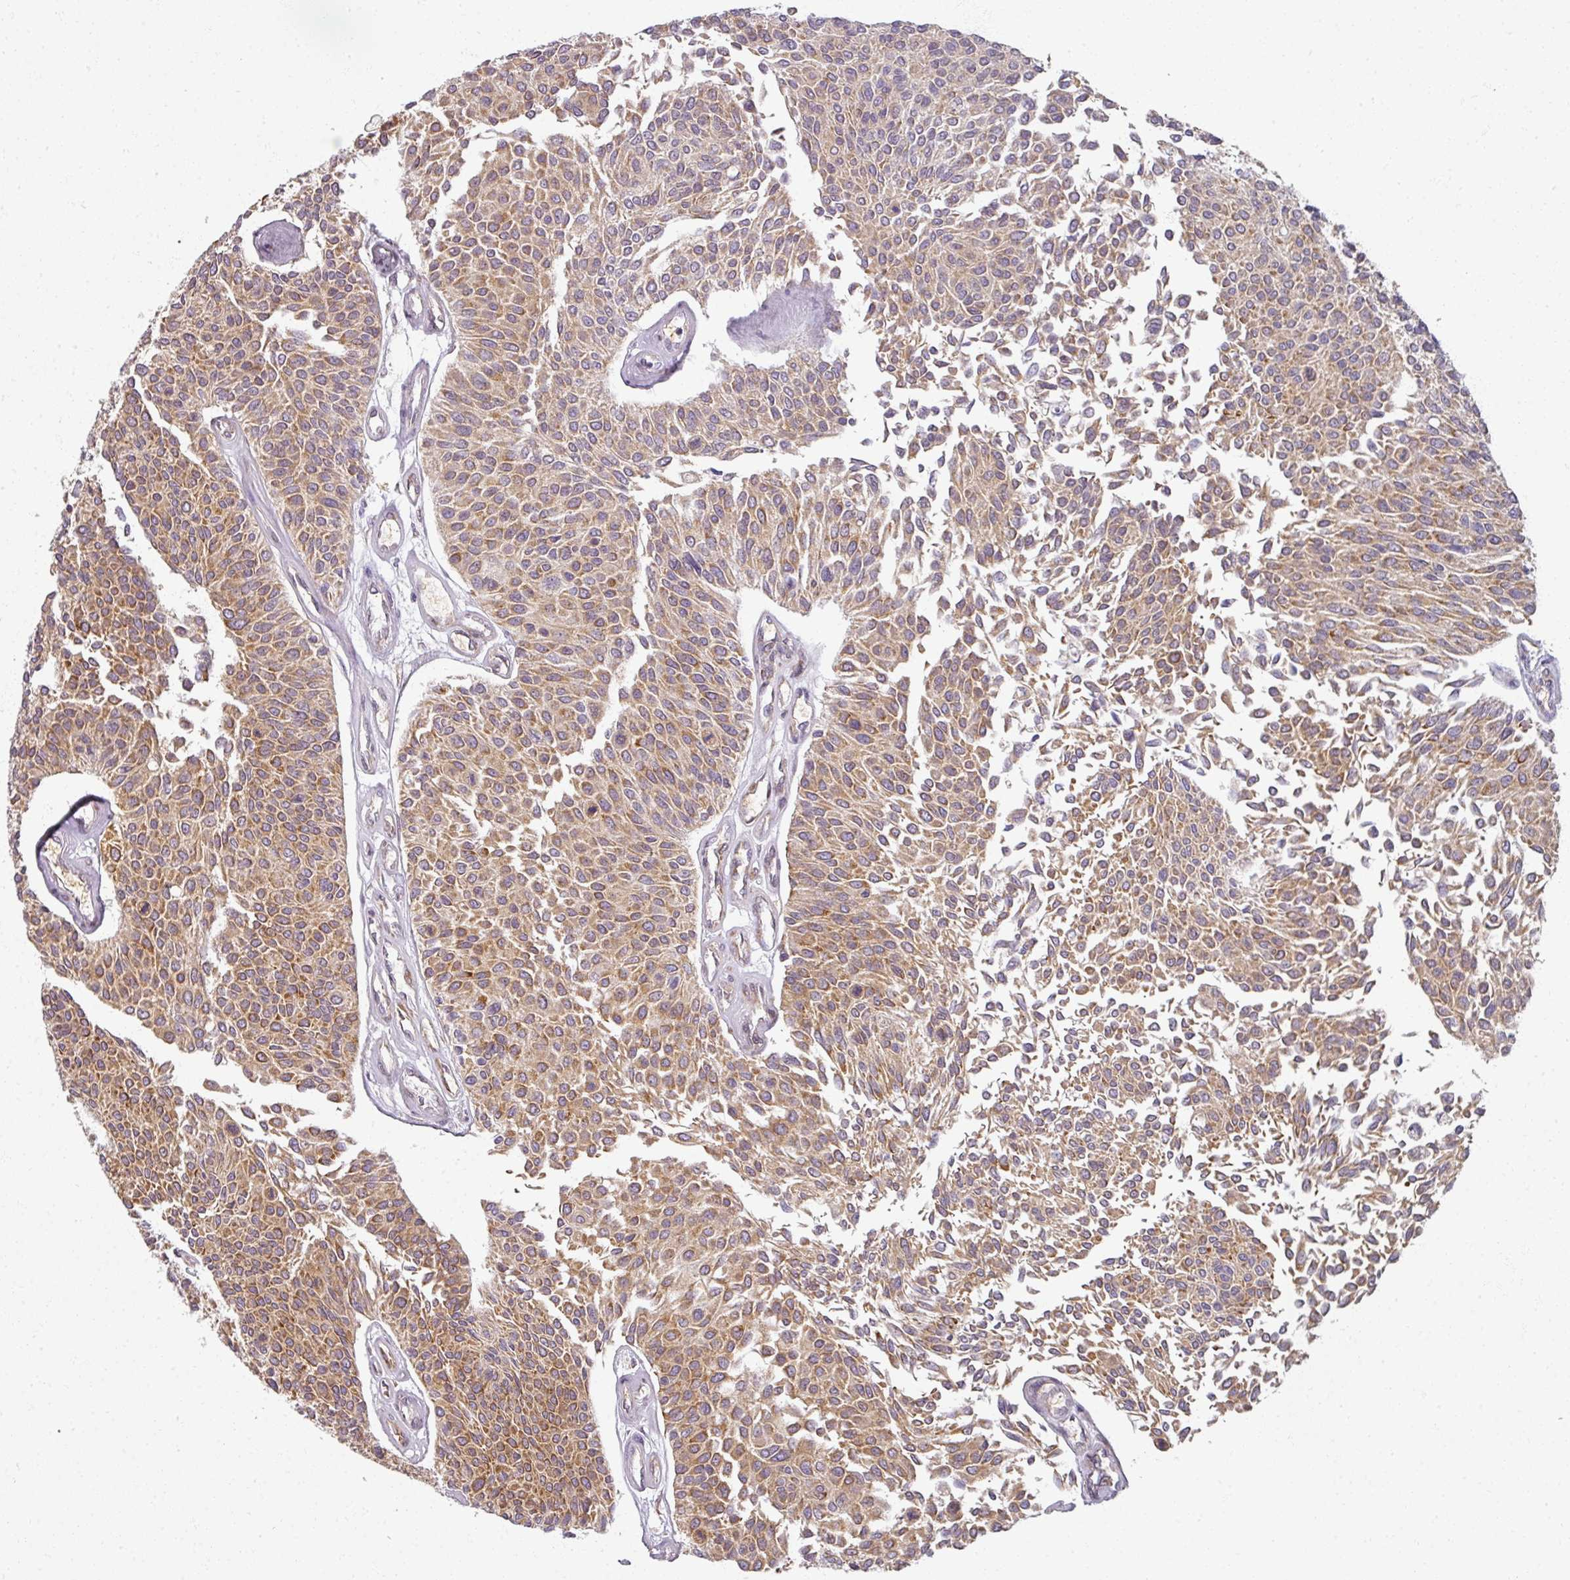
{"staining": {"intensity": "moderate", "quantity": ">75%", "location": "cytoplasmic/membranous"}, "tissue": "urothelial cancer", "cell_type": "Tumor cells", "image_type": "cancer", "snomed": [{"axis": "morphology", "description": "Urothelial carcinoma, NOS"}, {"axis": "topography", "description": "Urinary bladder"}], "caption": "An IHC histopathology image of tumor tissue is shown. Protein staining in brown highlights moderate cytoplasmic/membranous positivity in urothelial cancer within tumor cells.", "gene": "AGPAT4", "patient": {"sex": "male", "age": 55}}